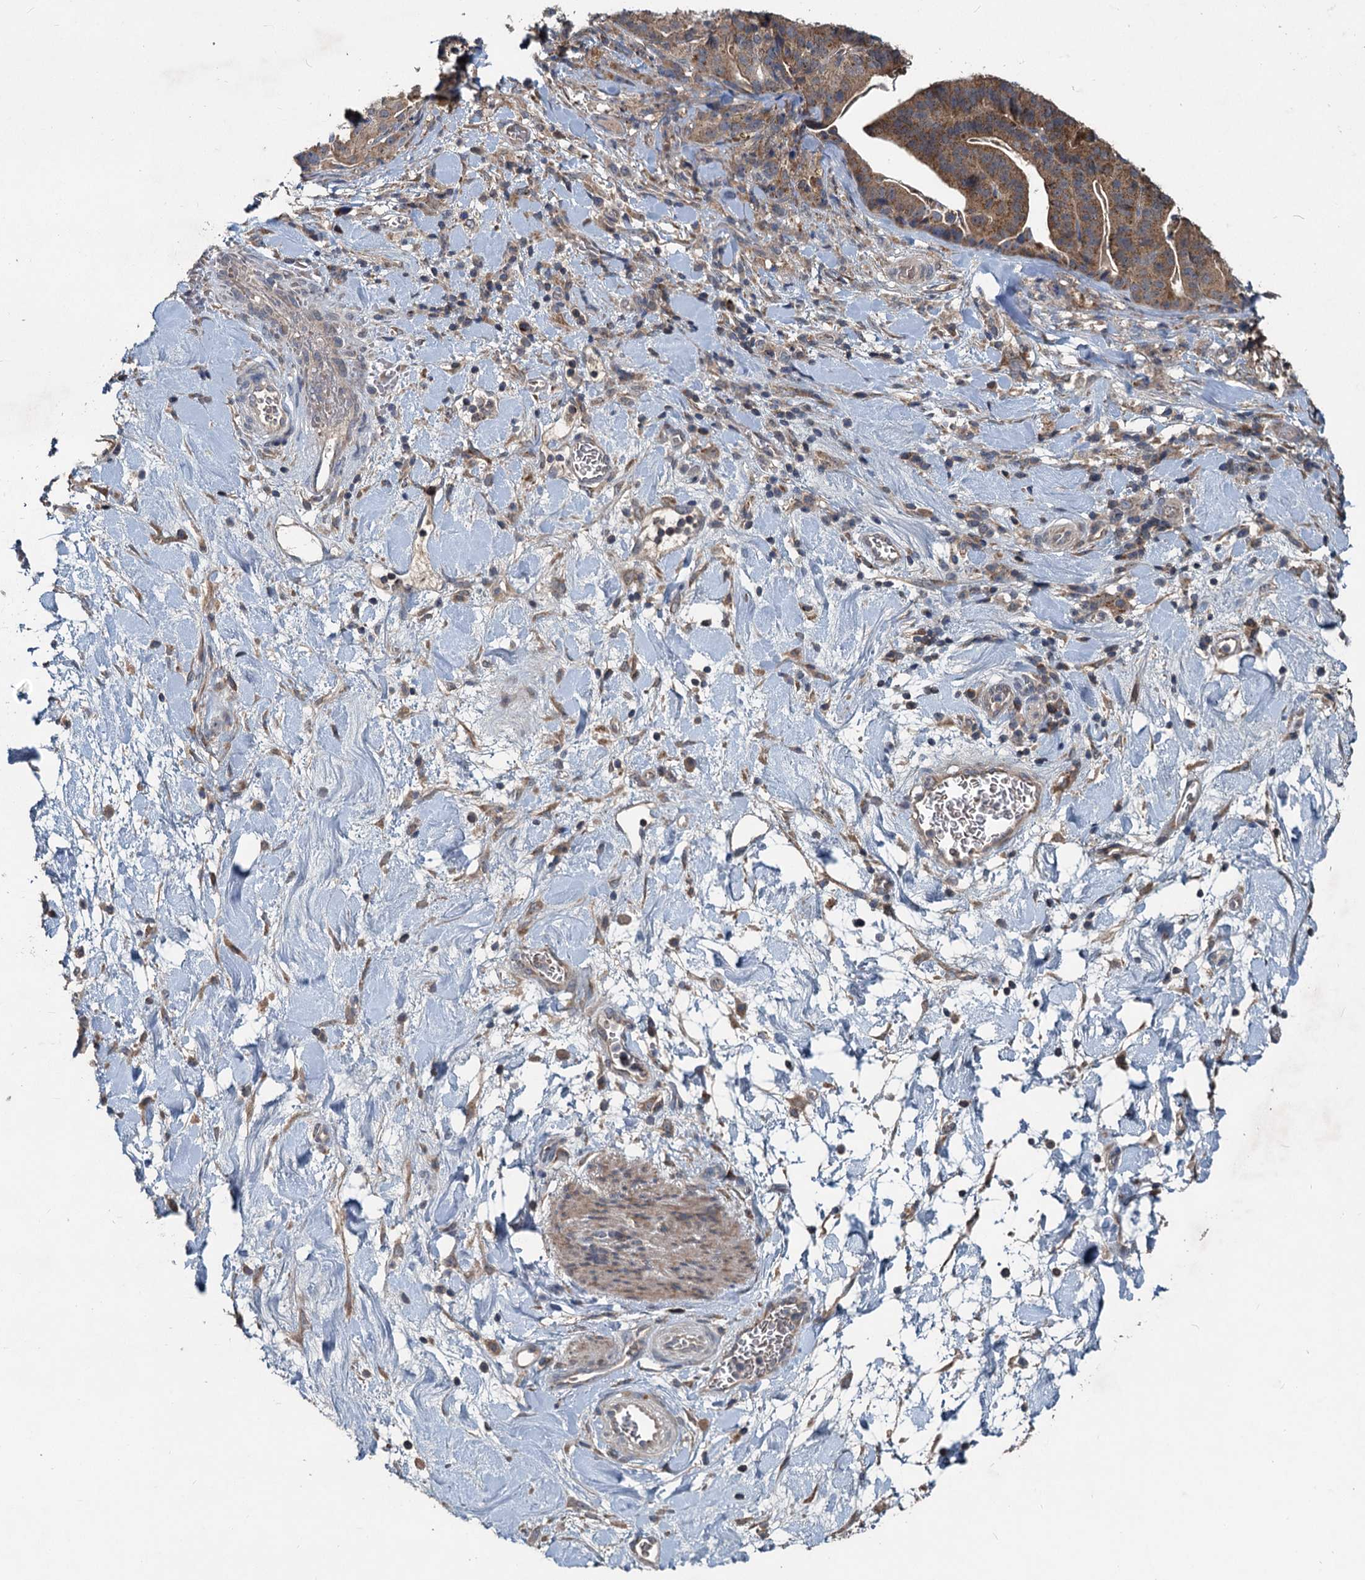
{"staining": {"intensity": "moderate", "quantity": ">75%", "location": "cytoplasmic/membranous"}, "tissue": "stomach cancer", "cell_type": "Tumor cells", "image_type": "cancer", "snomed": [{"axis": "morphology", "description": "Adenocarcinoma, NOS"}, {"axis": "topography", "description": "Stomach"}], "caption": "Immunohistochemistry (IHC) (DAB) staining of stomach cancer demonstrates moderate cytoplasmic/membranous protein expression in about >75% of tumor cells. The staining was performed using DAB, with brown indicating positive protein expression. Nuclei are stained blue with hematoxylin.", "gene": "OTUB1", "patient": {"sex": "male", "age": 48}}